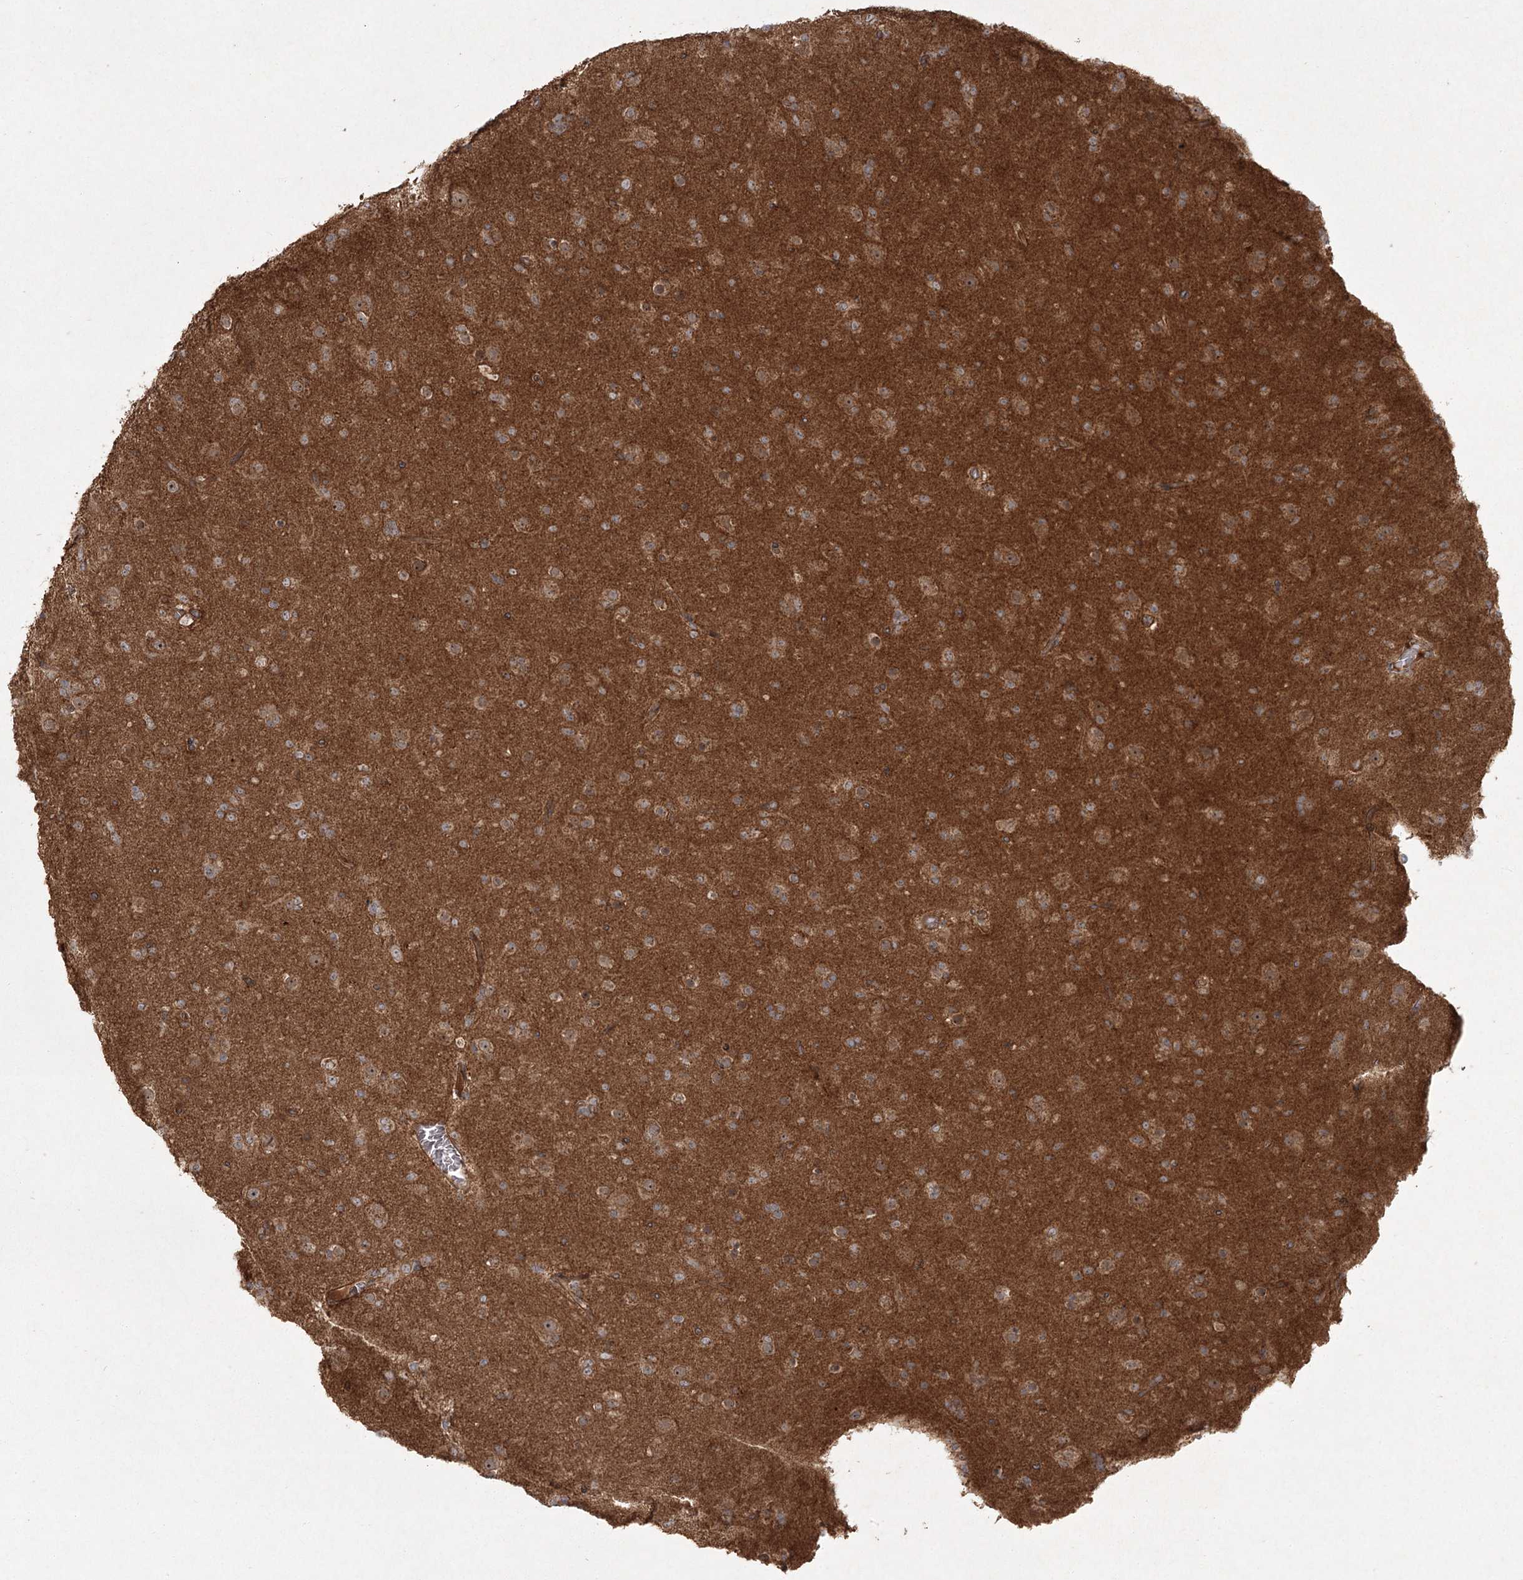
{"staining": {"intensity": "moderate", "quantity": ">75%", "location": "cytoplasmic/membranous"}, "tissue": "glioma", "cell_type": "Tumor cells", "image_type": "cancer", "snomed": [{"axis": "morphology", "description": "Glioma, malignant, Low grade"}, {"axis": "topography", "description": "Brain"}], "caption": "Protein analysis of glioma tissue shows moderate cytoplasmic/membranous positivity in approximately >75% of tumor cells.", "gene": "CPLANE1", "patient": {"sex": "male", "age": 65}}